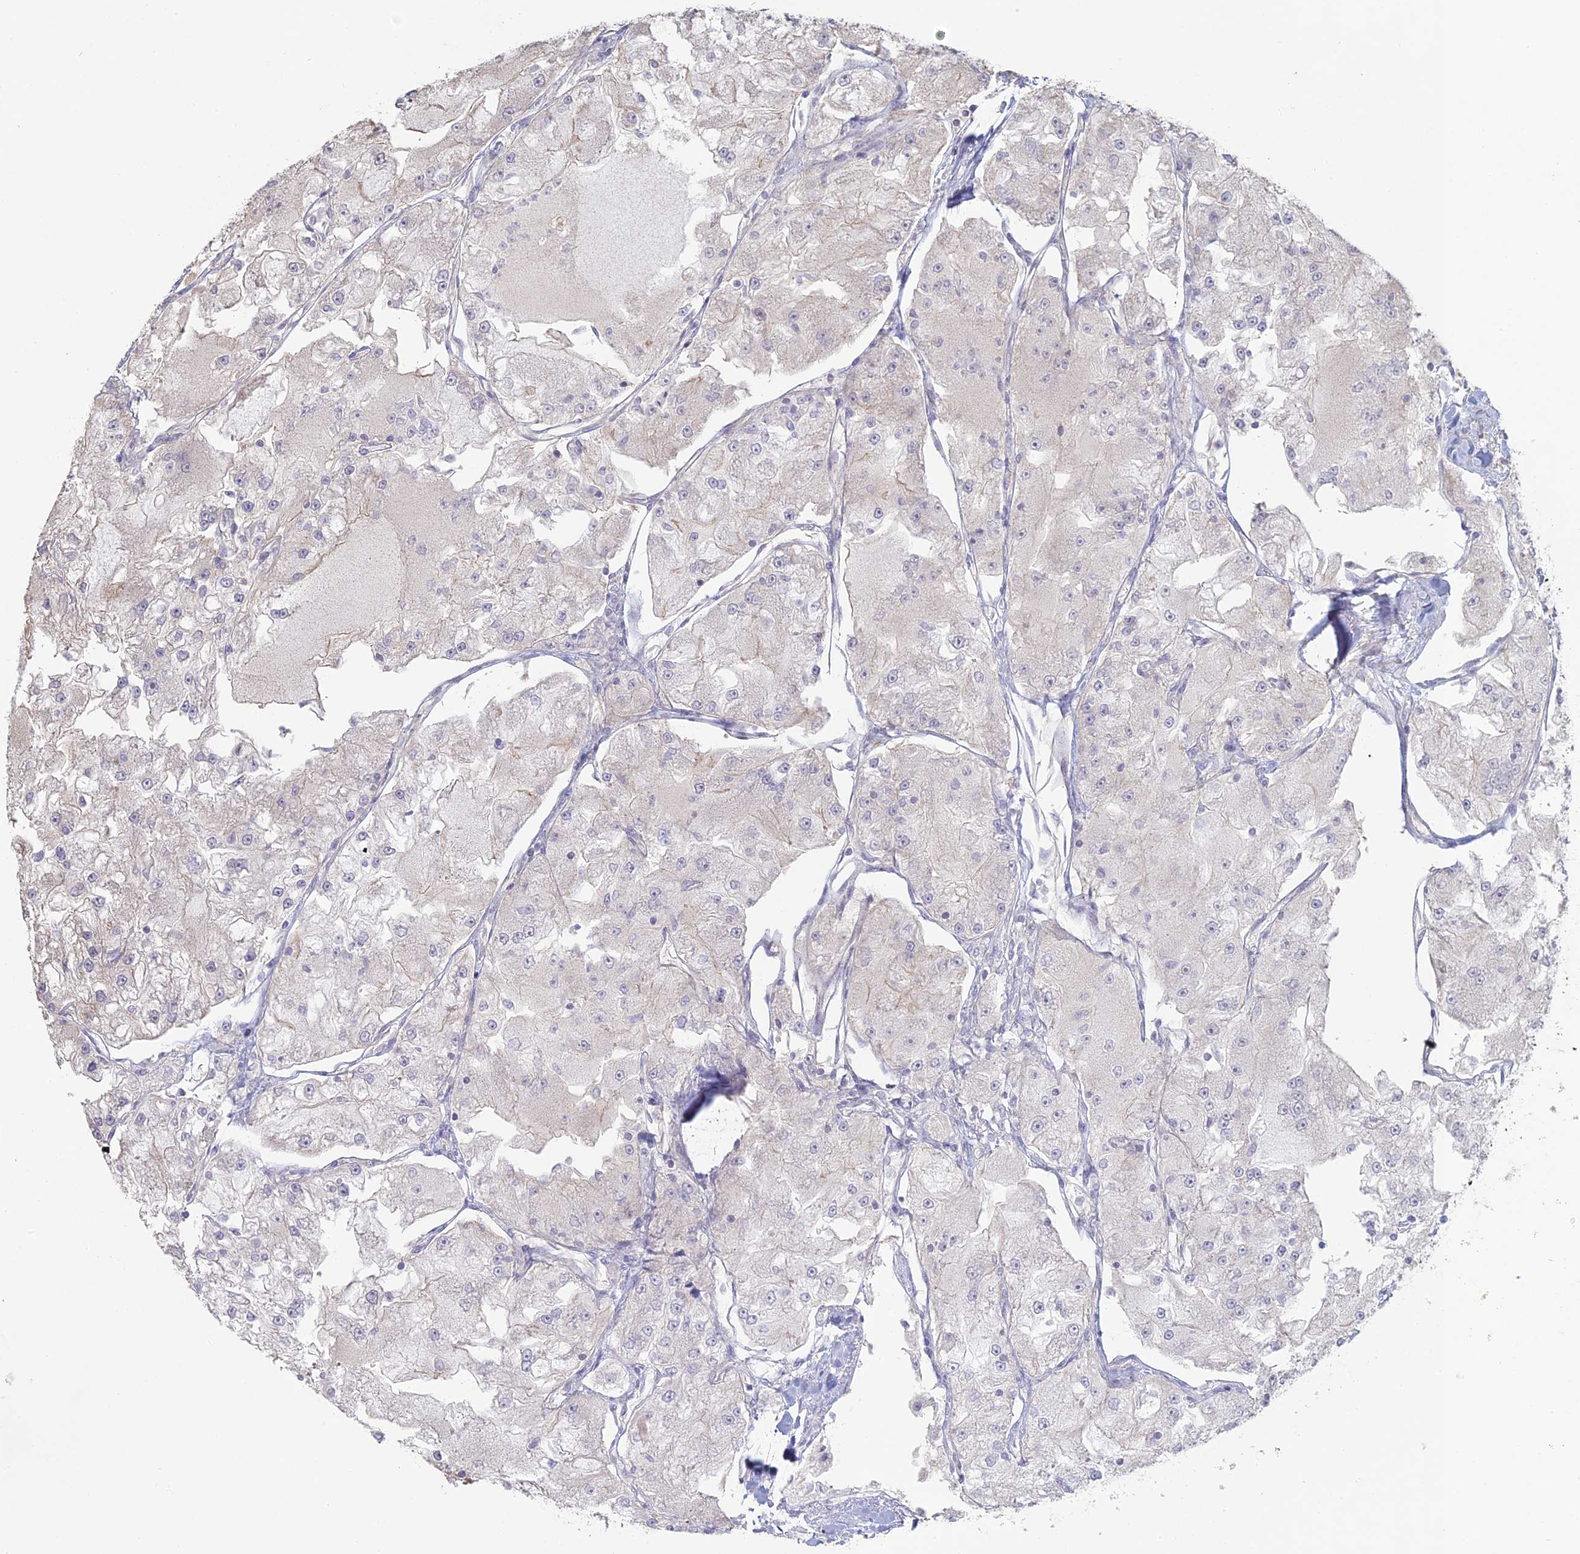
{"staining": {"intensity": "negative", "quantity": "none", "location": "none"}, "tissue": "renal cancer", "cell_type": "Tumor cells", "image_type": "cancer", "snomed": [{"axis": "morphology", "description": "Adenocarcinoma, NOS"}, {"axis": "topography", "description": "Kidney"}], "caption": "There is no significant expression in tumor cells of renal cancer.", "gene": "SFT2D2", "patient": {"sex": "female", "age": 72}}